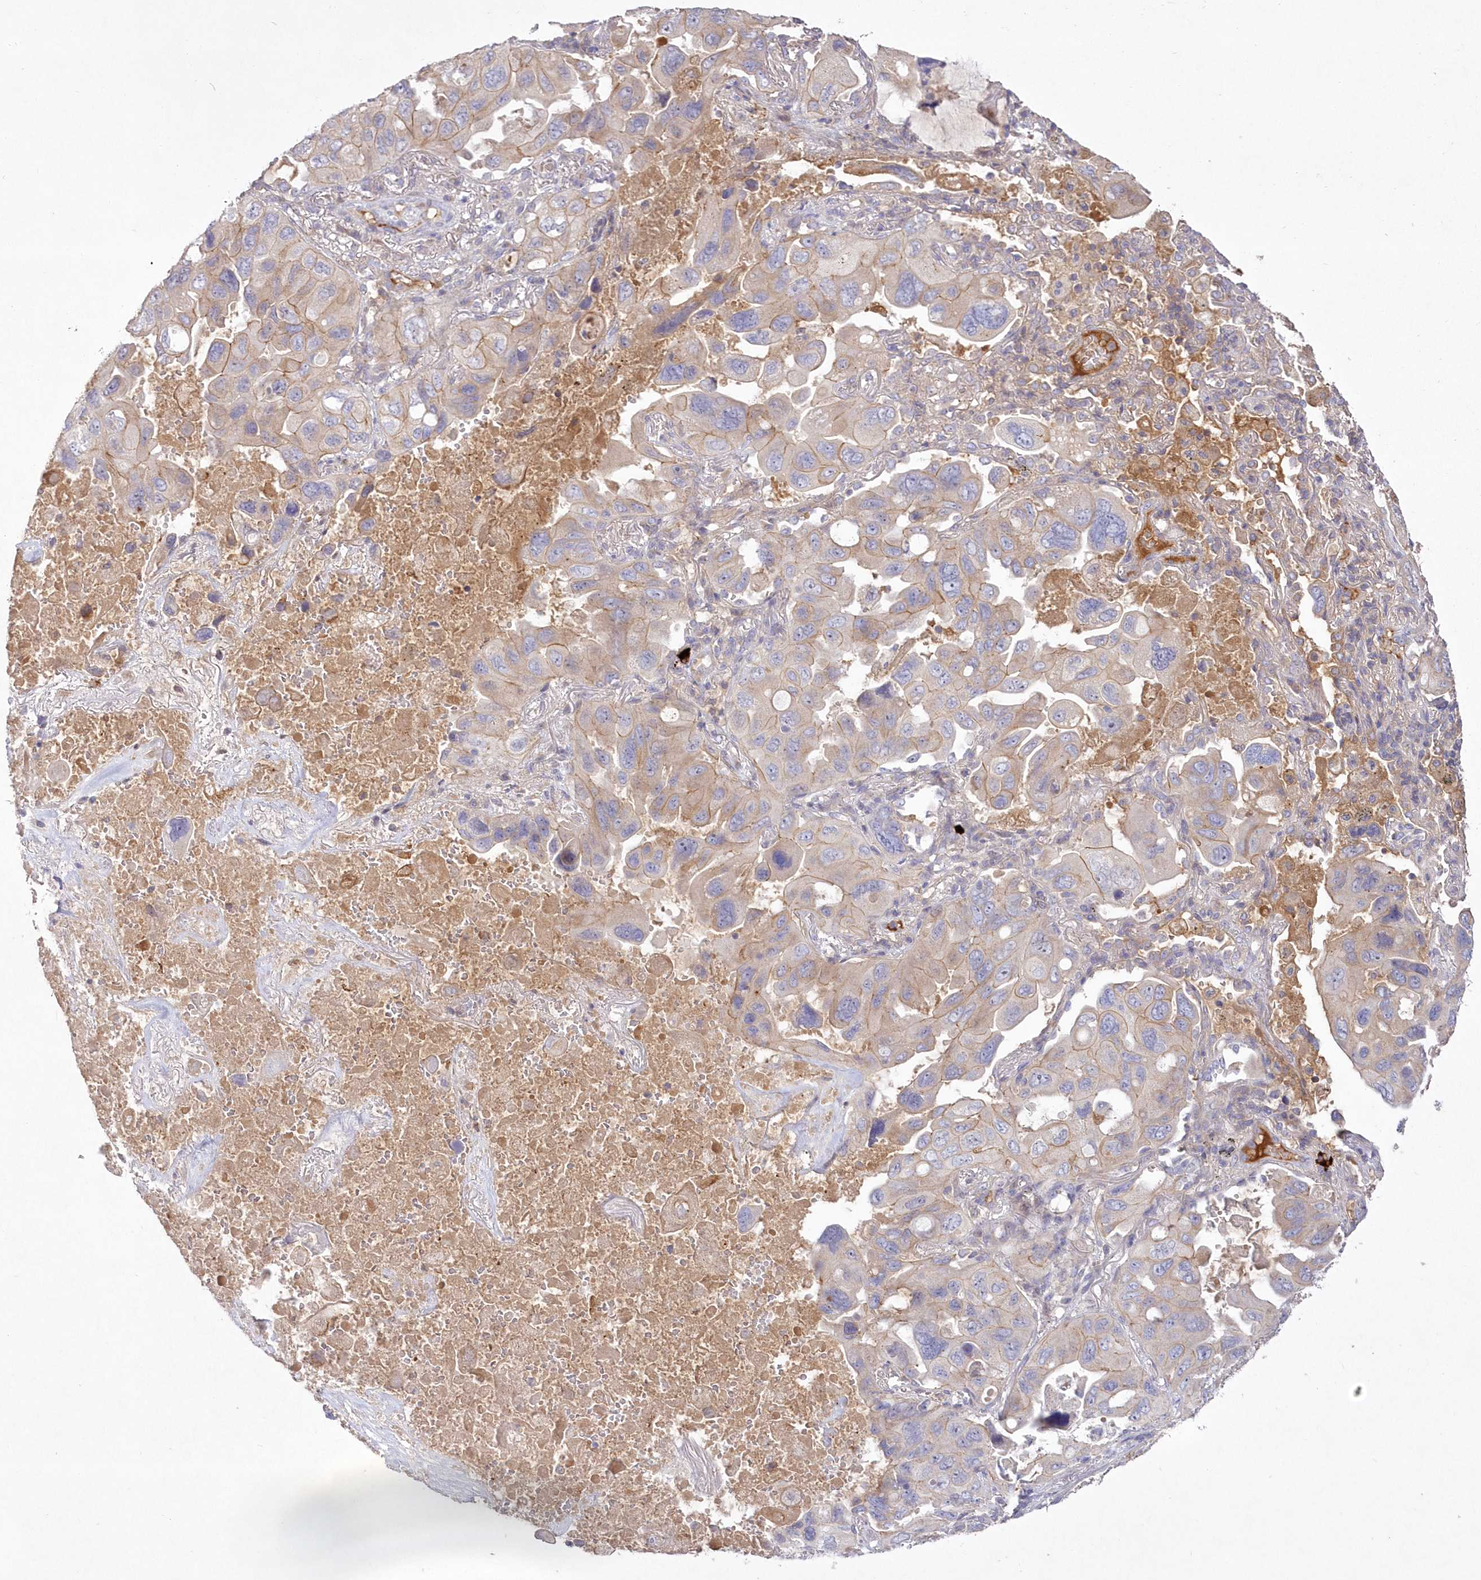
{"staining": {"intensity": "weak", "quantity": "25%-75%", "location": "cytoplasmic/membranous"}, "tissue": "lung cancer", "cell_type": "Tumor cells", "image_type": "cancer", "snomed": [{"axis": "morphology", "description": "Squamous cell carcinoma, NOS"}, {"axis": "topography", "description": "Lung"}], "caption": "A brown stain shows weak cytoplasmic/membranous staining of a protein in lung cancer tumor cells.", "gene": "WBP1L", "patient": {"sex": "female", "age": 73}}